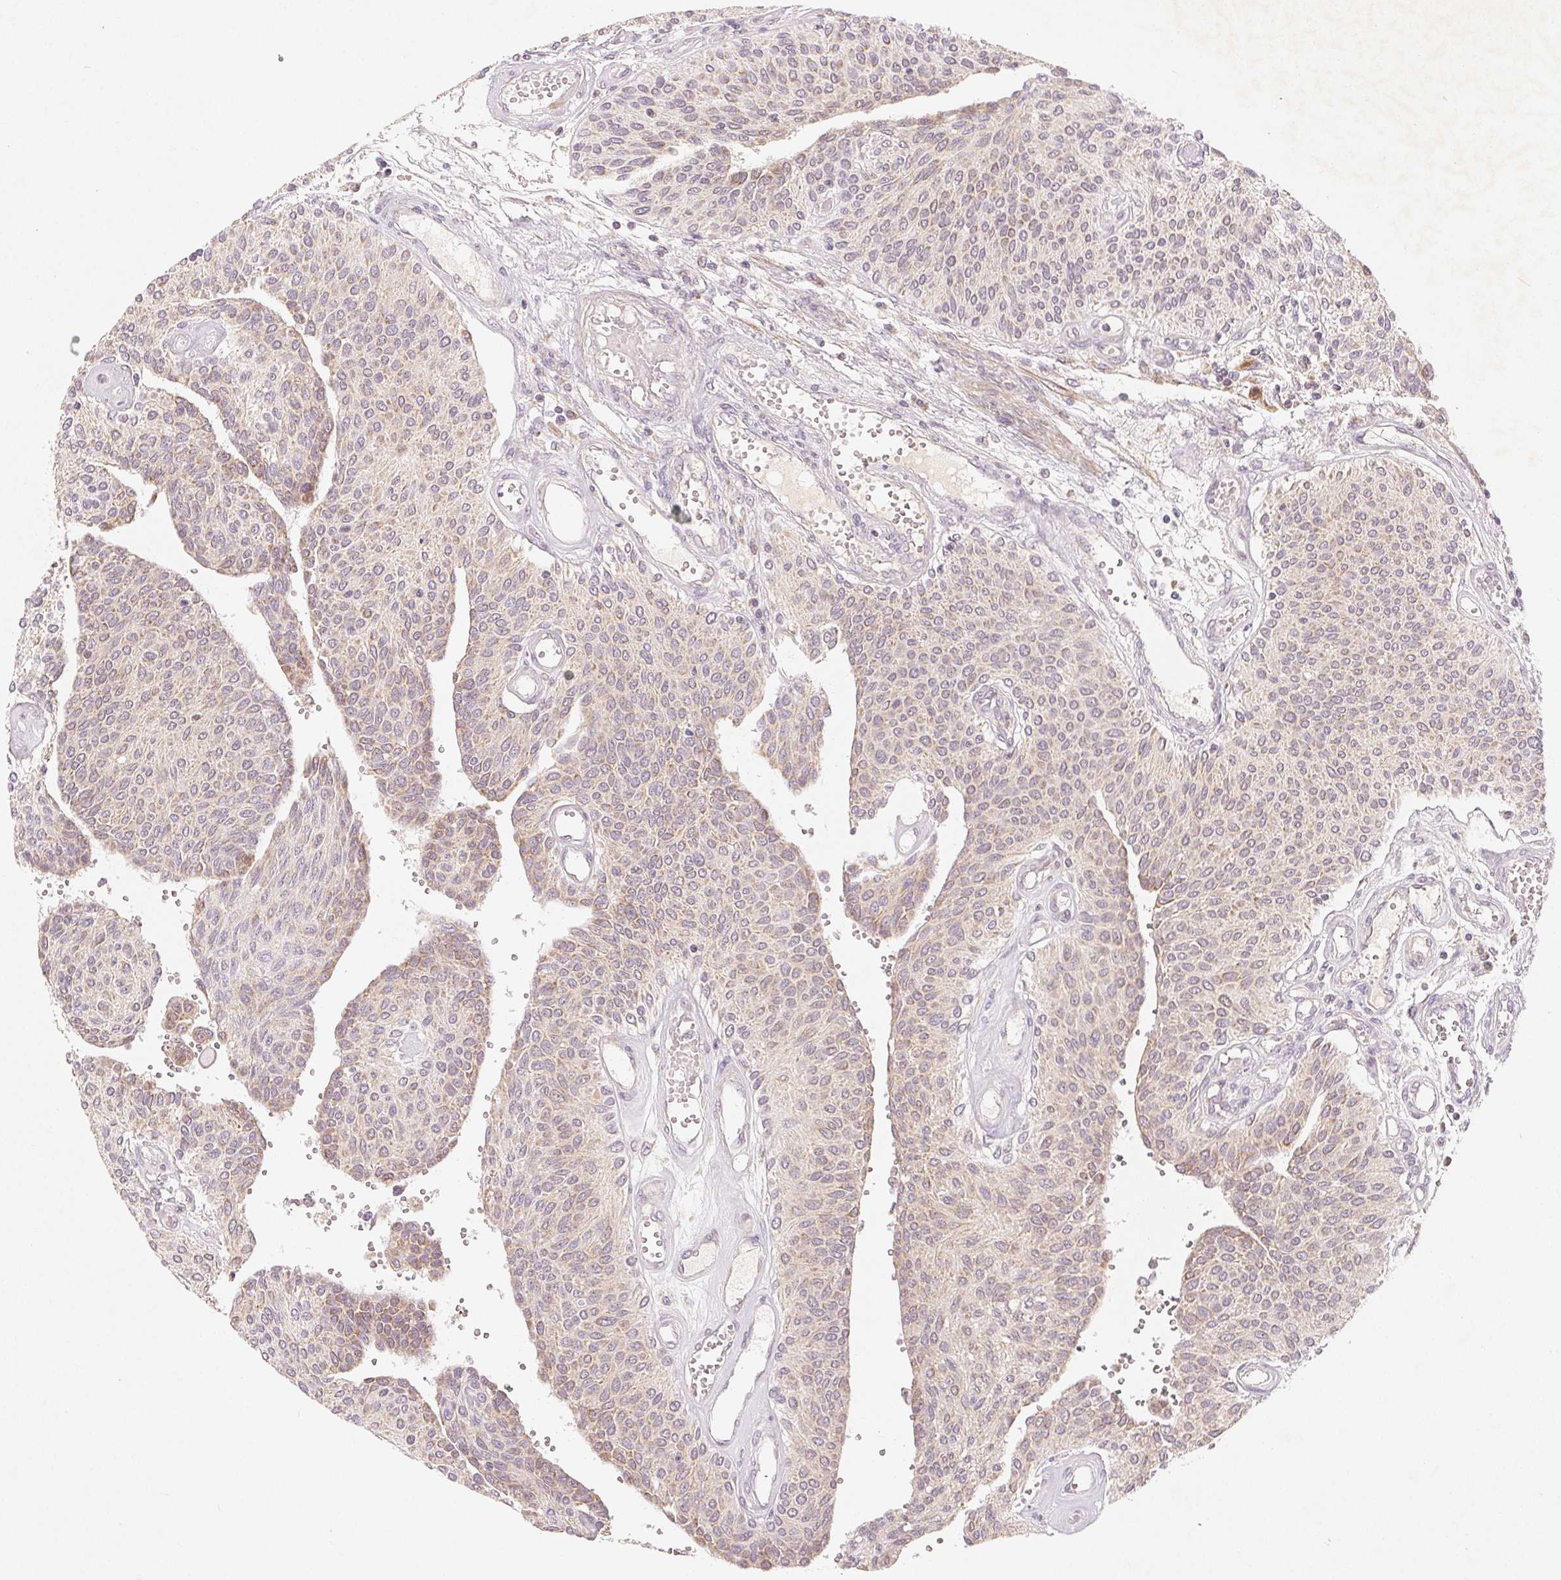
{"staining": {"intensity": "weak", "quantity": "25%-75%", "location": "cytoplasmic/membranous"}, "tissue": "urothelial cancer", "cell_type": "Tumor cells", "image_type": "cancer", "snomed": [{"axis": "morphology", "description": "Urothelial carcinoma, NOS"}, {"axis": "topography", "description": "Urinary bladder"}], "caption": "Approximately 25%-75% of tumor cells in human transitional cell carcinoma exhibit weak cytoplasmic/membranous protein expression as visualized by brown immunohistochemical staining.", "gene": "GHITM", "patient": {"sex": "male", "age": 55}}